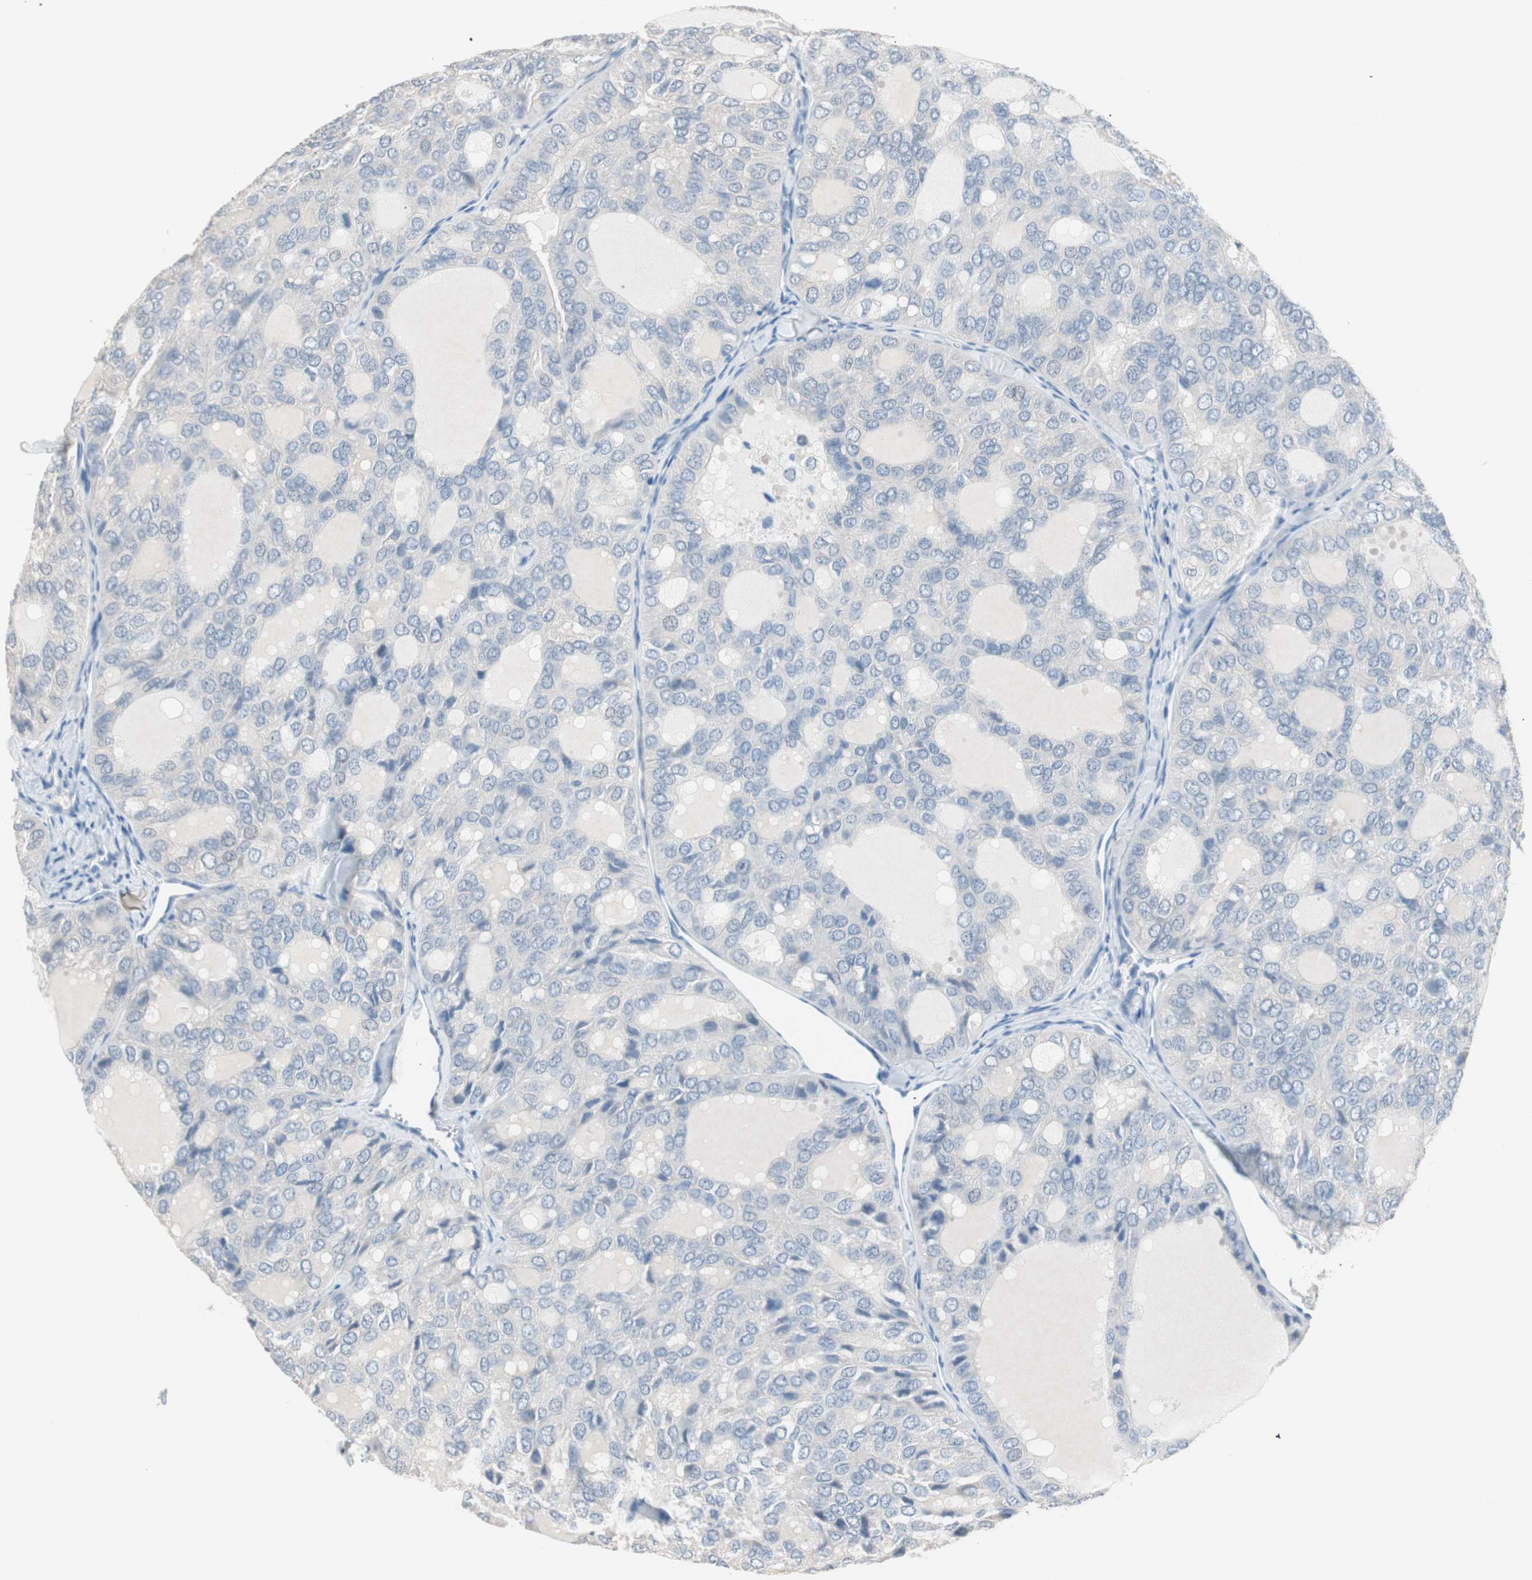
{"staining": {"intensity": "negative", "quantity": "none", "location": "none"}, "tissue": "thyroid cancer", "cell_type": "Tumor cells", "image_type": "cancer", "snomed": [{"axis": "morphology", "description": "Follicular adenoma carcinoma, NOS"}, {"axis": "topography", "description": "Thyroid gland"}], "caption": "The immunohistochemistry photomicrograph has no significant positivity in tumor cells of thyroid cancer (follicular adenoma carcinoma) tissue.", "gene": "VIL1", "patient": {"sex": "male", "age": 75}}